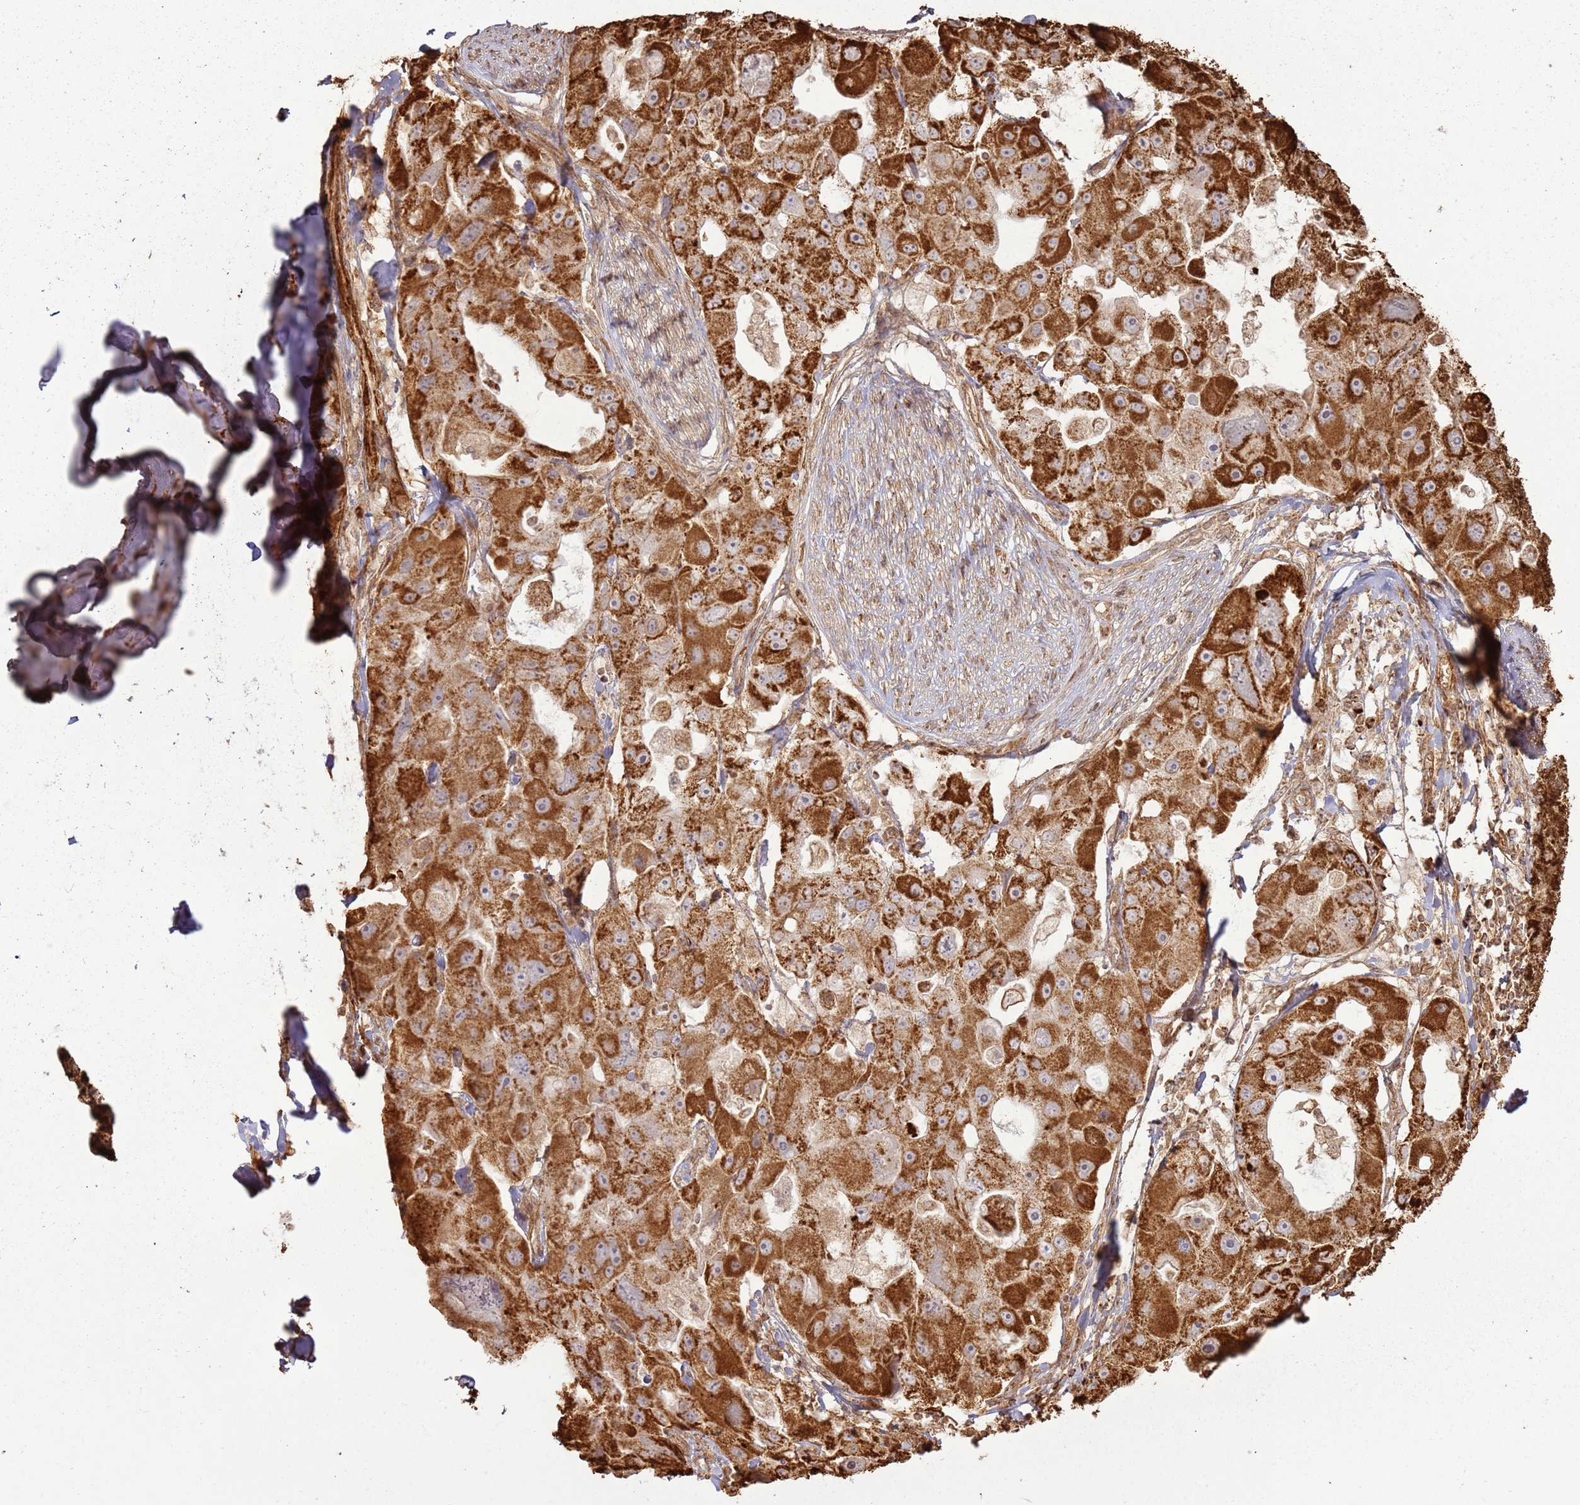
{"staining": {"intensity": "strong", "quantity": ">75%", "location": "cytoplasmic/membranous"}, "tissue": "lung cancer", "cell_type": "Tumor cells", "image_type": "cancer", "snomed": [{"axis": "morphology", "description": "Adenocarcinoma, NOS"}, {"axis": "topography", "description": "Lung"}], "caption": "A micrograph of lung cancer (adenocarcinoma) stained for a protein shows strong cytoplasmic/membranous brown staining in tumor cells. (IHC, brightfield microscopy, high magnification).", "gene": "DDX59", "patient": {"sex": "female", "age": 54}}